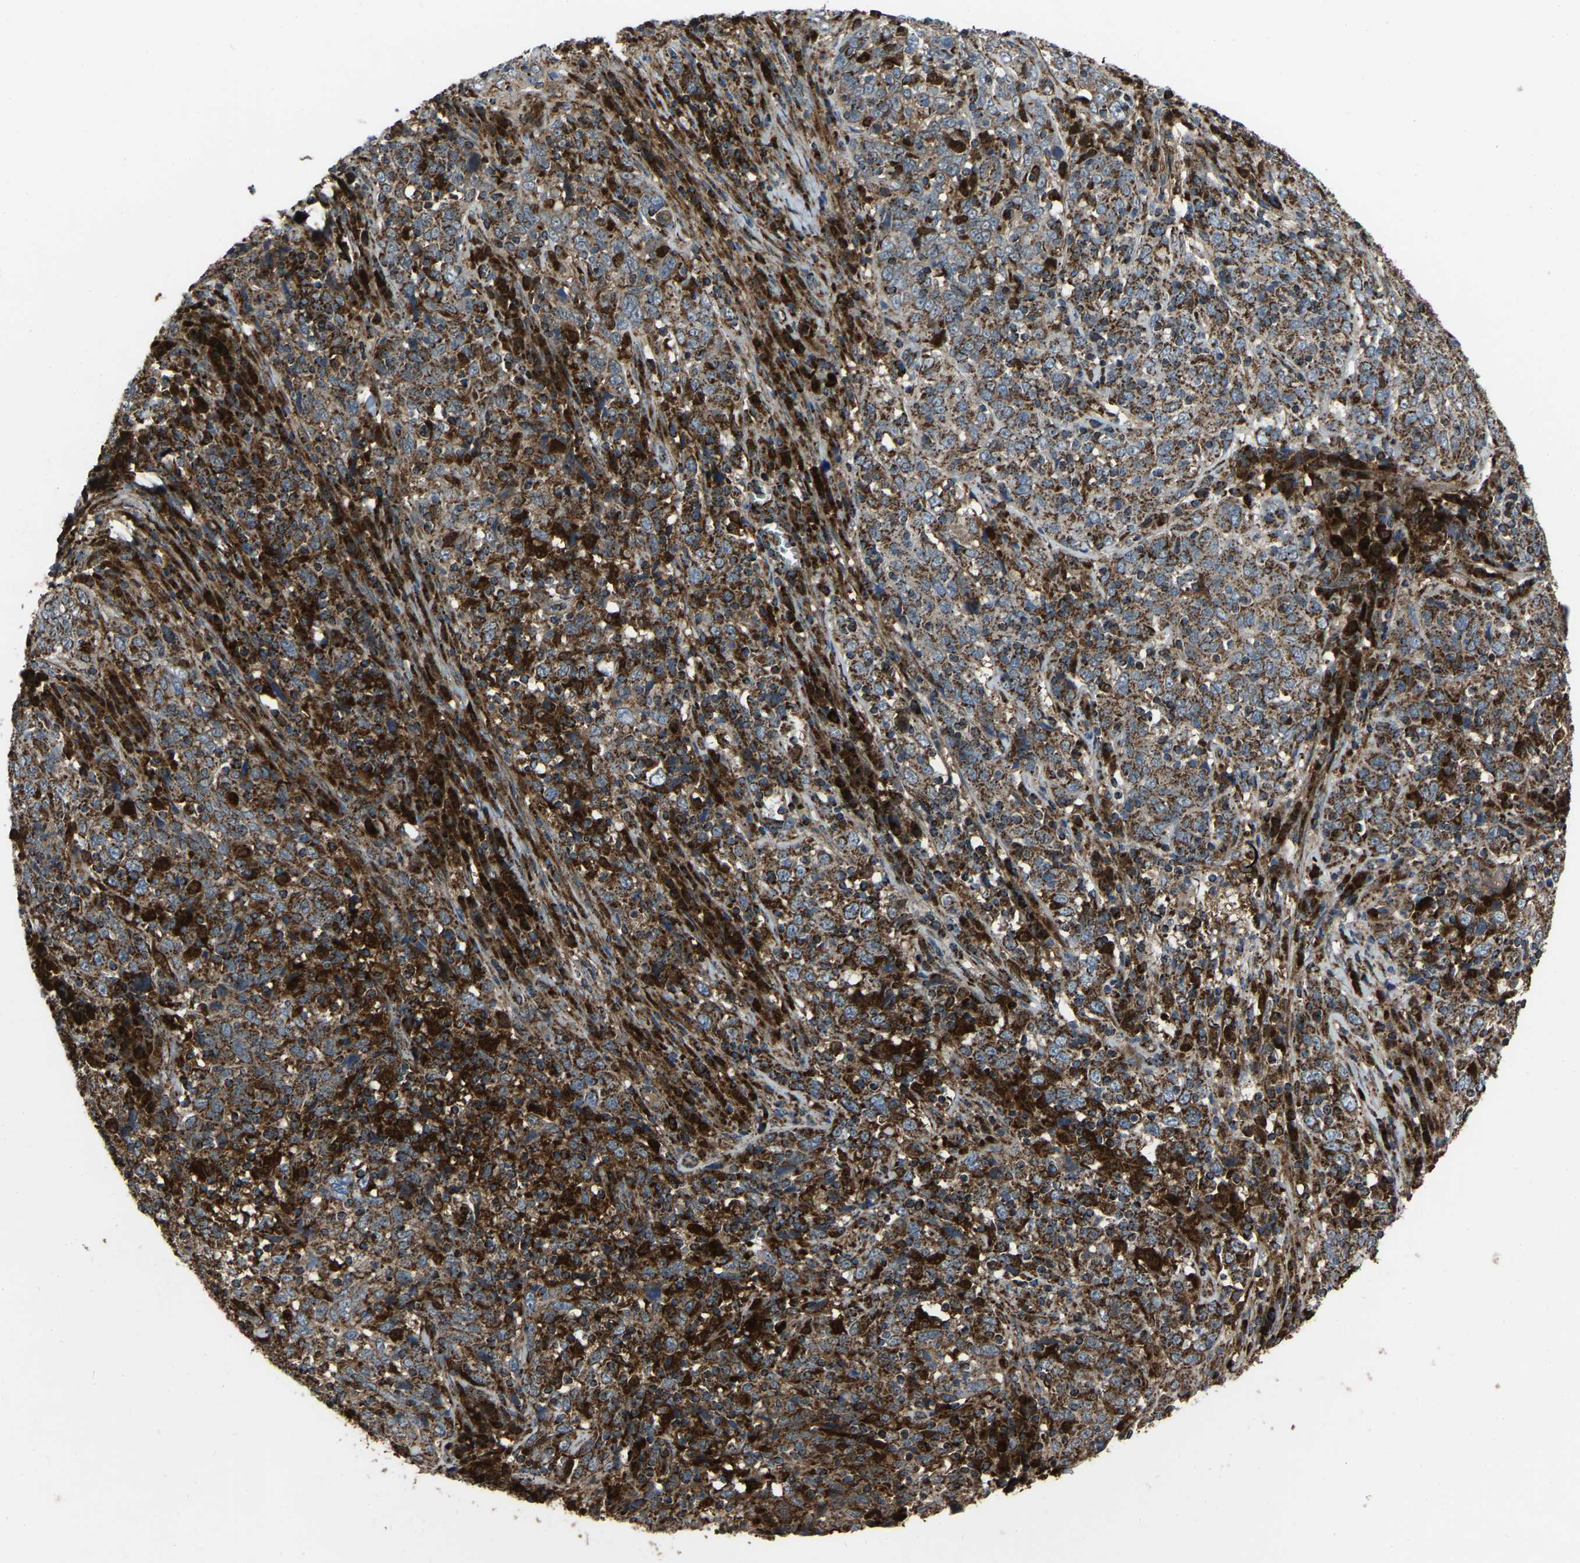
{"staining": {"intensity": "strong", "quantity": ">75%", "location": "cytoplasmic/membranous"}, "tissue": "cervical cancer", "cell_type": "Tumor cells", "image_type": "cancer", "snomed": [{"axis": "morphology", "description": "Squamous cell carcinoma, NOS"}, {"axis": "topography", "description": "Cervix"}], "caption": "Squamous cell carcinoma (cervical) stained with a protein marker demonstrates strong staining in tumor cells.", "gene": "AKR1A1", "patient": {"sex": "female", "age": 46}}